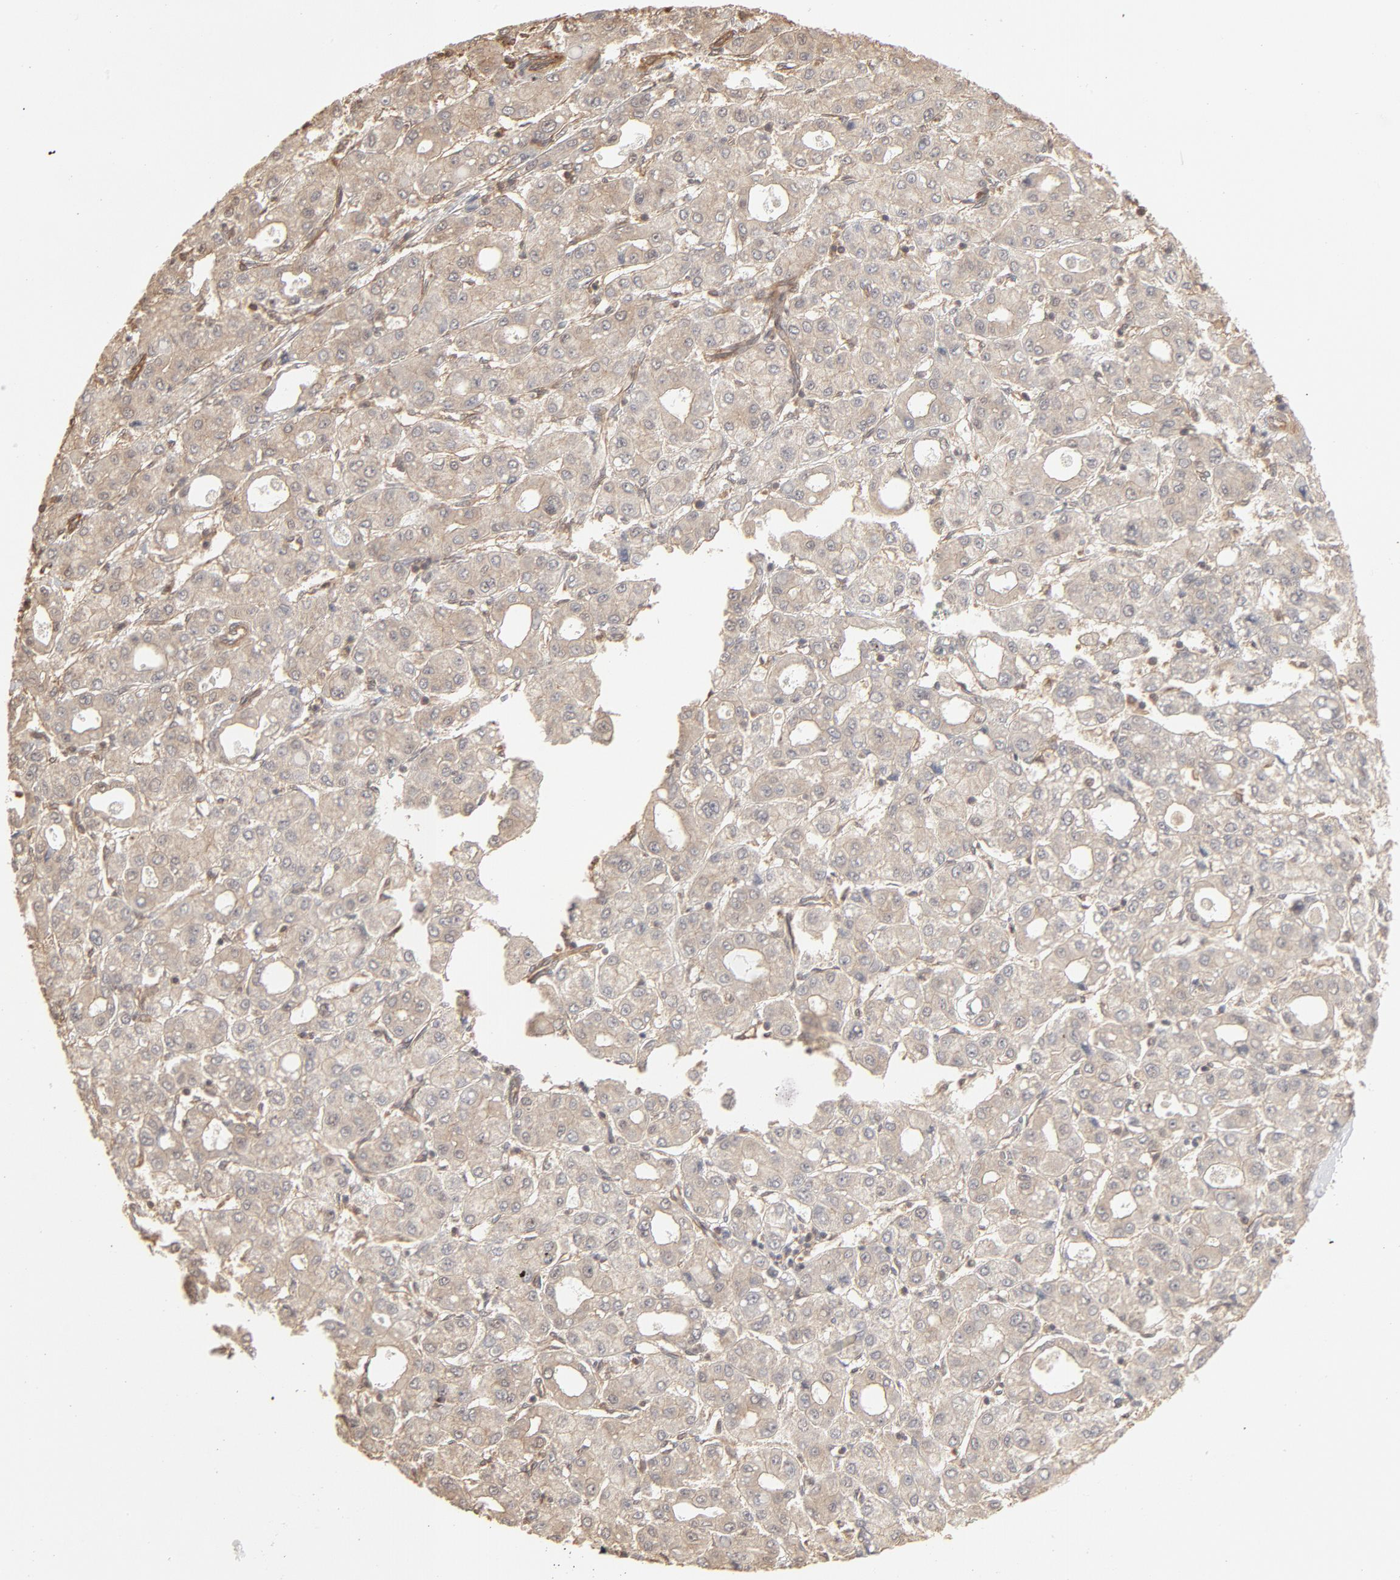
{"staining": {"intensity": "weak", "quantity": ">75%", "location": "cytoplasmic/membranous"}, "tissue": "liver cancer", "cell_type": "Tumor cells", "image_type": "cancer", "snomed": [{"axis": "morphology", "description": "Carcinoma, Hepatocellular, NOS"}, {"axis": "topography", "description": "Liver"}], "caption": "The image displays staining of liver cancer (hepatocellular carcinoma), revealing weak cytoplasmic/membranous protein positivity (brown color) within tumor cells.", "gene": "PPP2CA", "patient": {"sex": "male", "age": 69}}